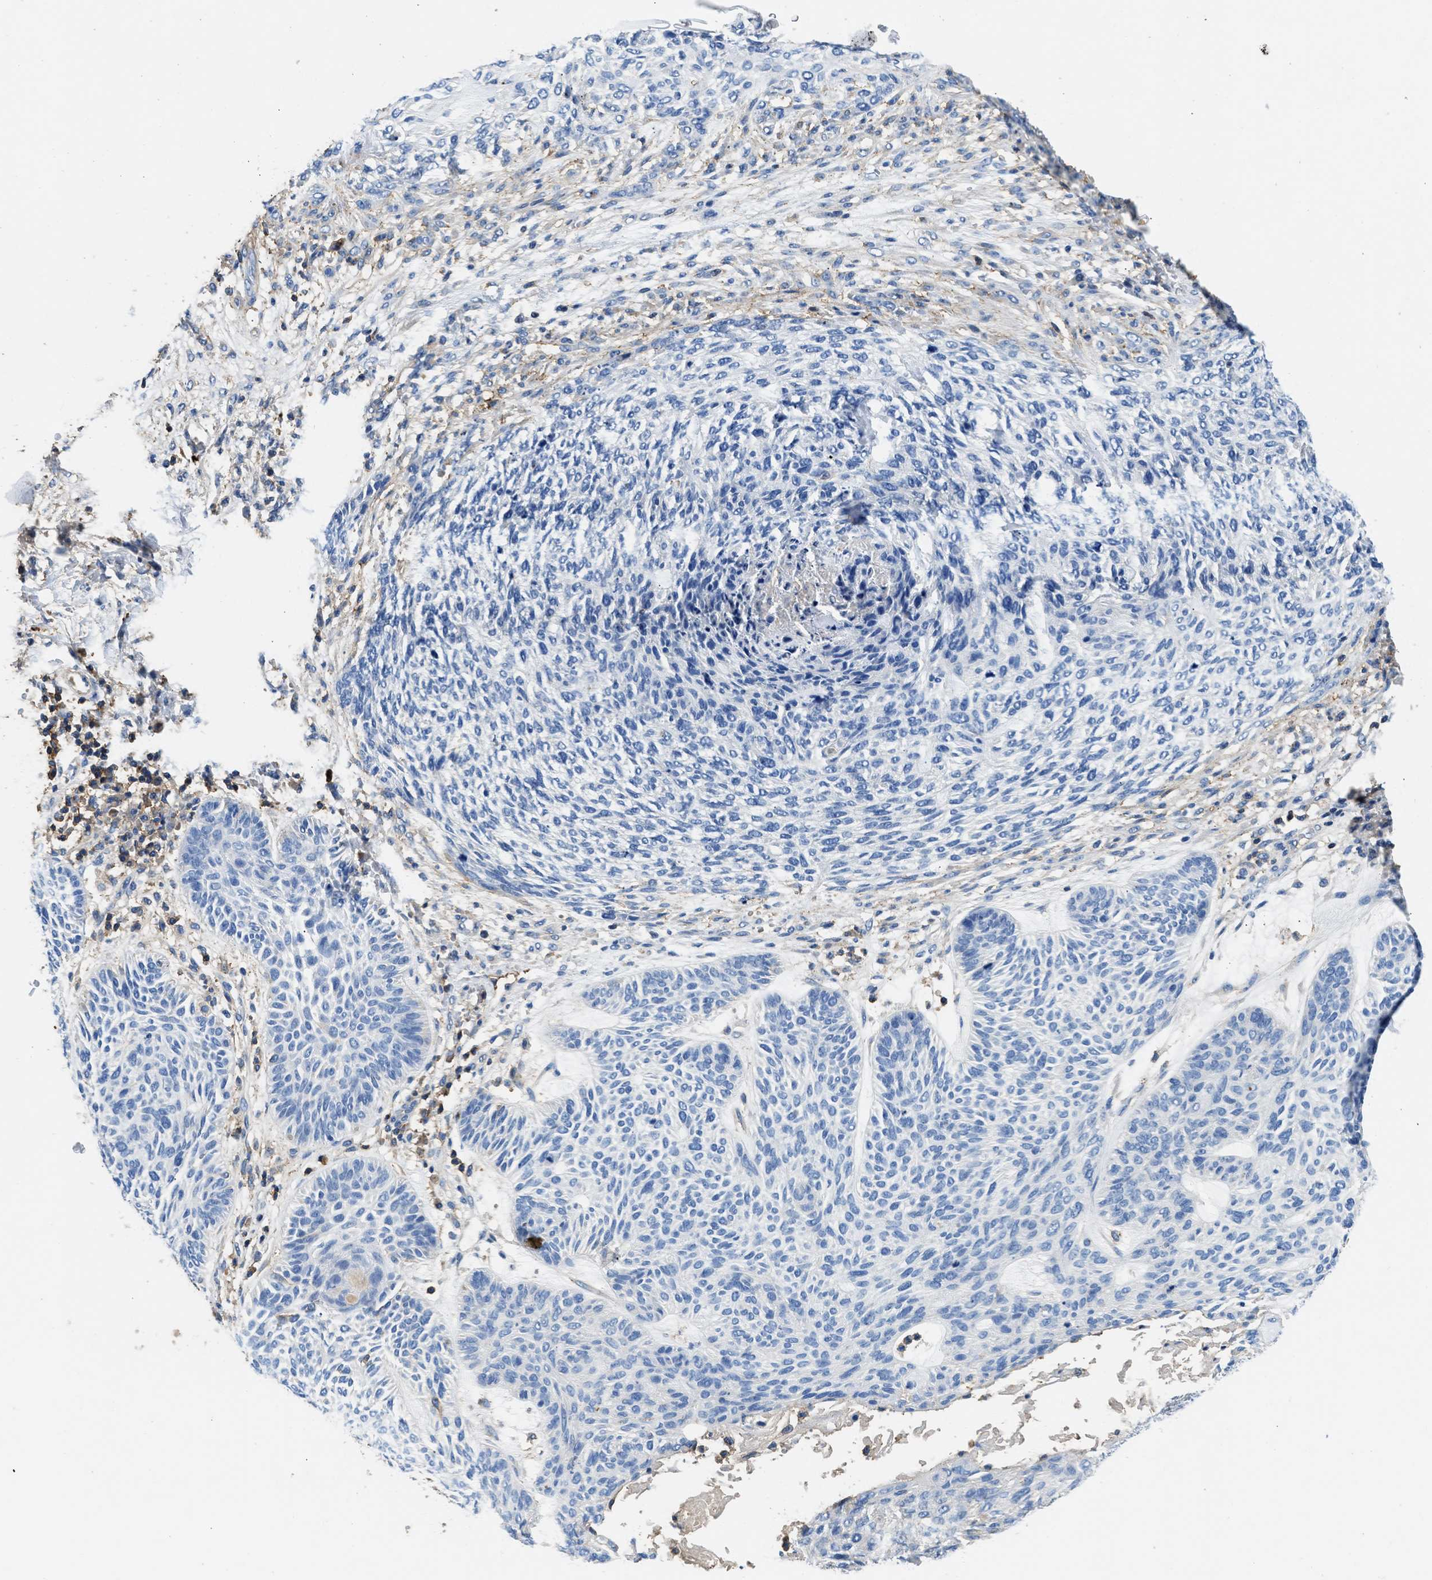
{"staining": {"intensity": "negative", "quantity": "none", "location": "none"}, "tissue": "skin cancer", "cell_type": "Tumor cells", "image_type": "cancer", "snomed": [{"axis": "morphology", "description": "Basal cell carcinoma"}, {"axis": "topography", "description": "Skin"}], "caption": "Immunohistochemistry image of neoplastic tissue: human skin basal cell carcinoma stained with DAB shows no significant protein expression in tumor cells. Nuclei are stained in blue.", "gene": "KCNQ4", "patient": {"sex": "male", "age": 55}}